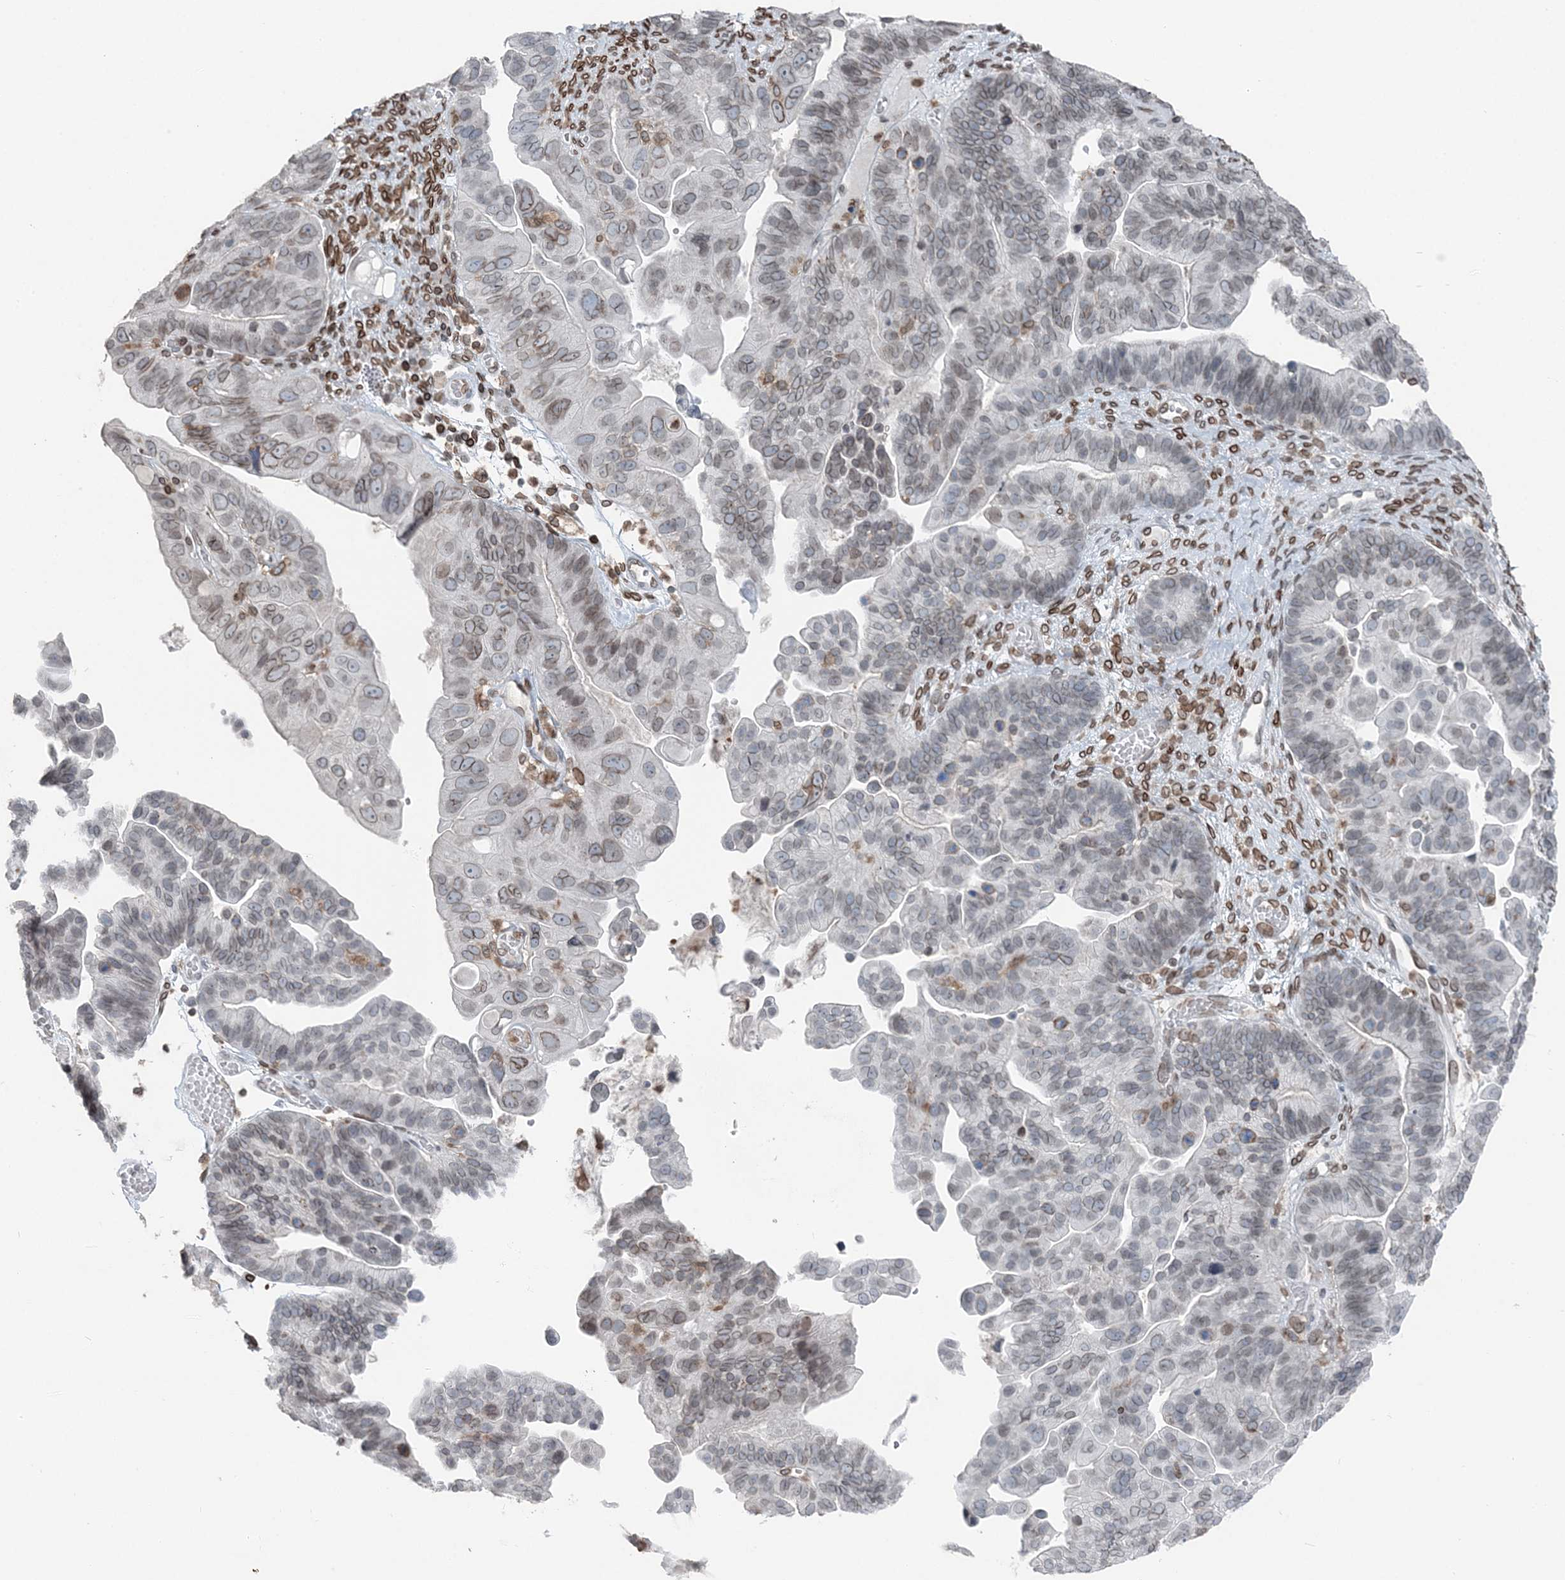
{"staining": {"intensity": "weak", "quantity": "25%-75%", "location": "cytoplasmic/membranous,nuclear"}, "tissue": "ovarian cancer", "cell_type": "Tumor cells", "image_type": "cancer", "snomed": [{"axis": "morphology", "description": "Cystadenocarcinoma, serous, NOS"}, {"axis": "topography", "description": "Ovary"}], "caption": "Ovarian cancer (serous cystadenocarcinoma) stained with a protein marker reveals weak staining in tumor cells.", "gene": "GJD4", "patient": {"sex": "female", "age": 56}}